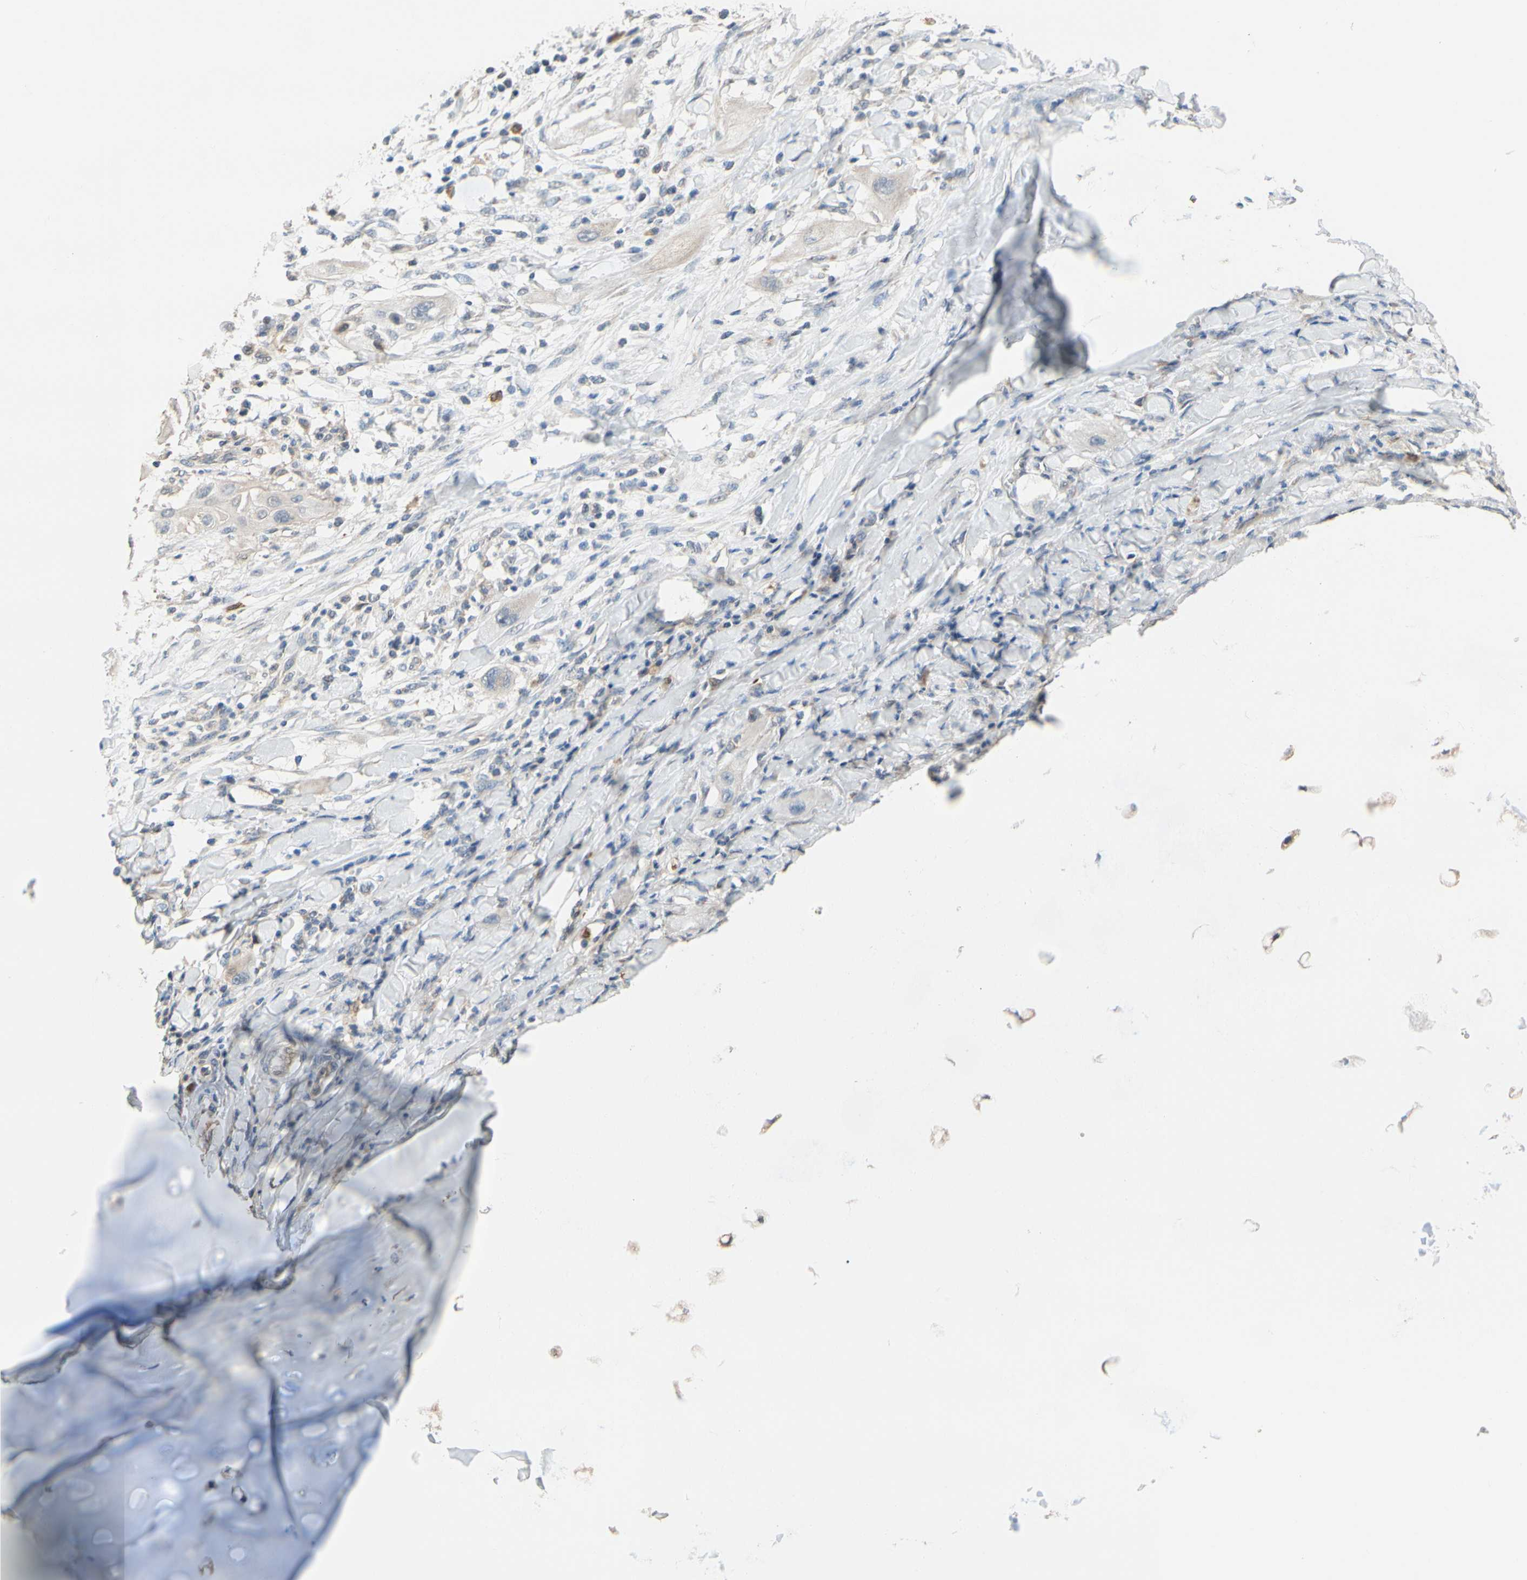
{"staining": {"intensity": "weak", "quantity": ">75%", "location": "cytoplasmic/membranous"}, "tissue": "lung cancer", "cell_type": "Tumor cells", "image_type": "cancer", "snomed": [{"axis": "morphology", "description": "Squamous cell carcinoma, NOS"}, {"axis": "topography", "description": "Lung"}], "caption": "Immunohistochemistry (IHC) micrograph of squamous cell carcinoma (lung) stained for a protein (brown), which demonstrates low levels of weak cytoplasmic/membranous positivity in approximately >75% of tumor cells.", "gene": "ALDH1A2", "patient": {"sex": "female", "age": 47}}